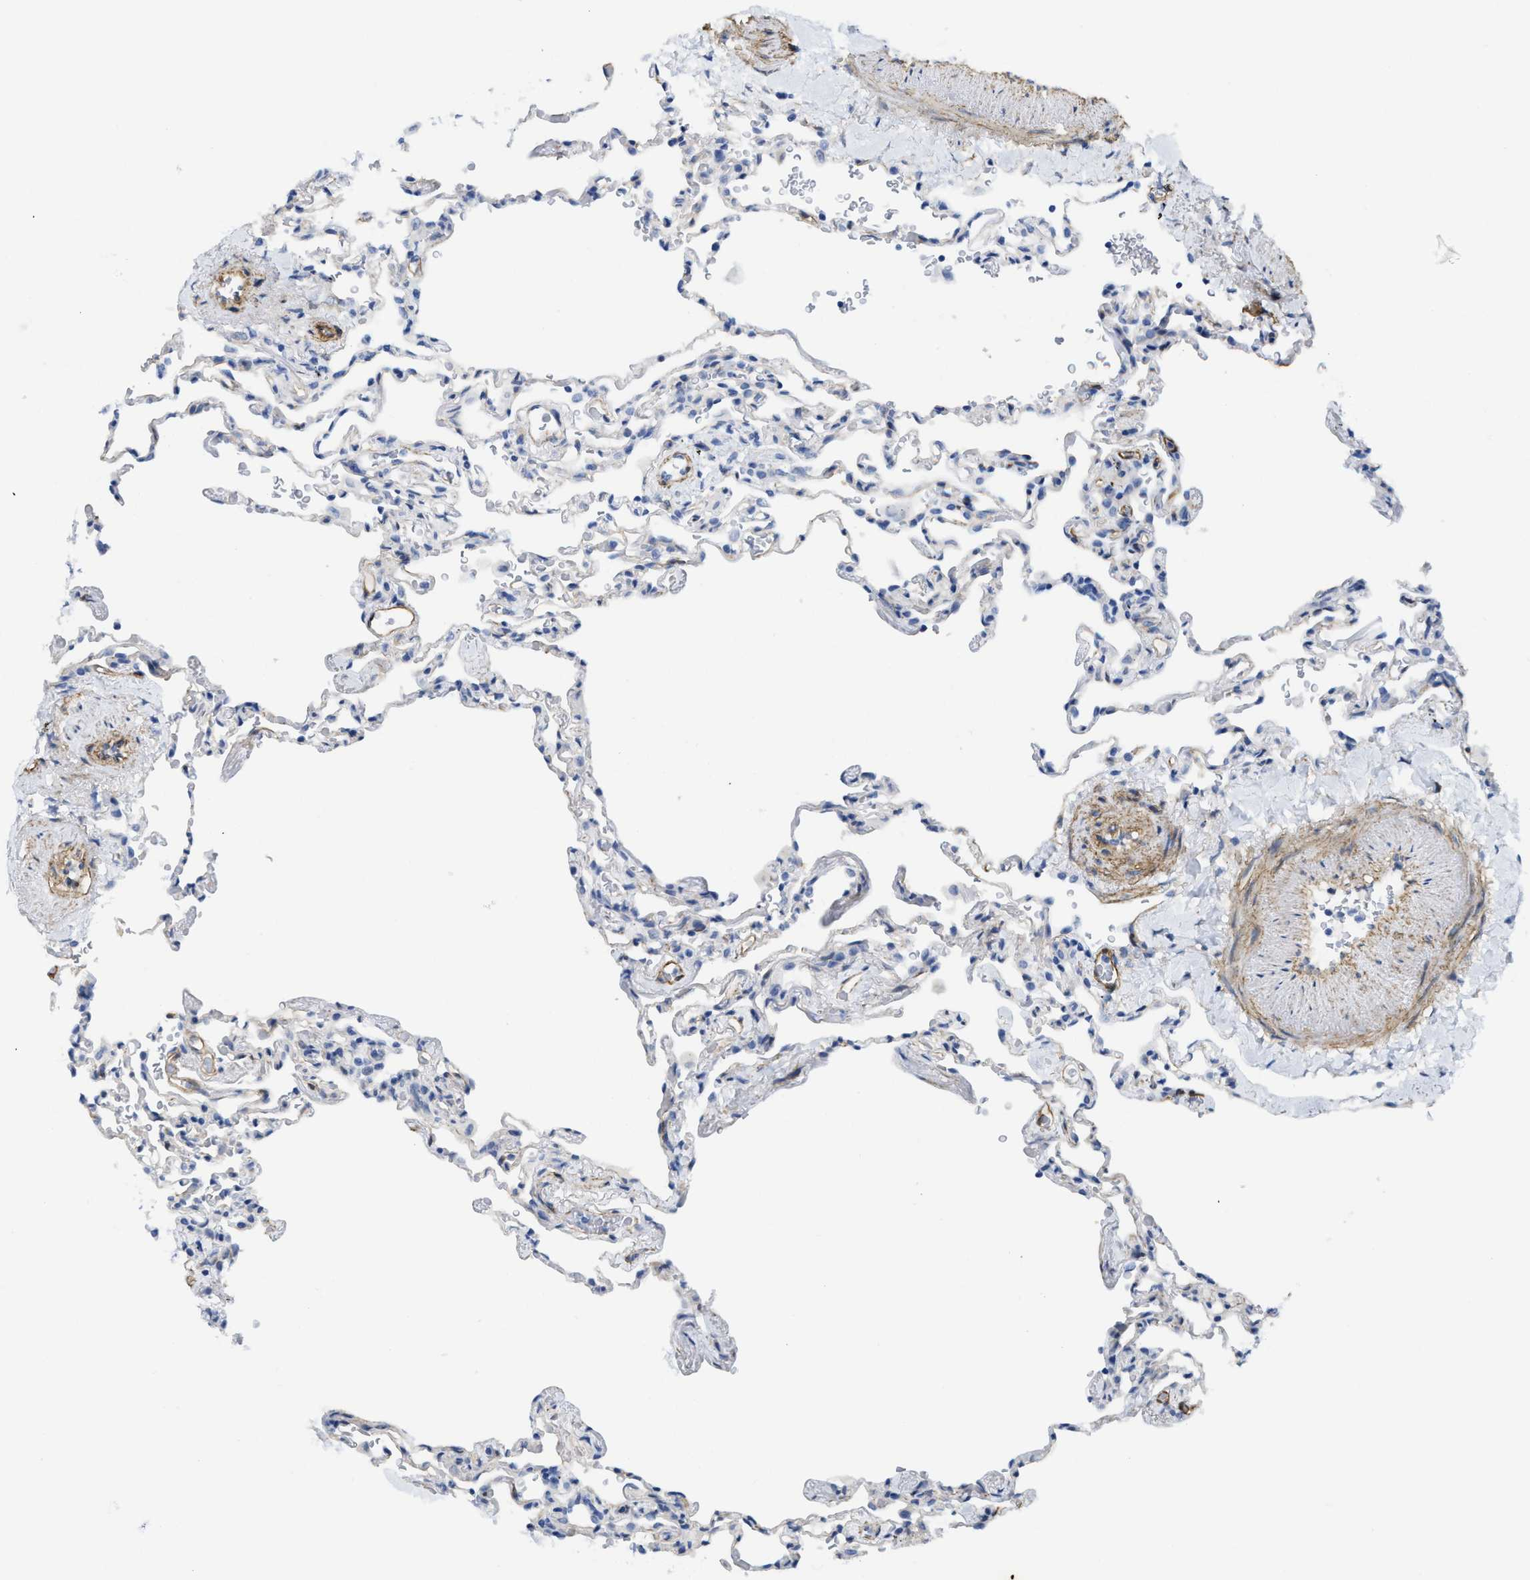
{"staining": {"intensity": "negative", "quantity": "none", "location": "none"}, "tissue": "lung", "cell_type": "Alveolar cells", "image_type": "normal", "snomed": [{"axis": "morphology", "description": "Normal tissue, NOS"}, {"axis": "topography", "description": "Lung"}], "caption": "Immunohistochemical staining of normal lung displays no significant expression in alveolar cells.", "gene": "TUB", "patient": {"sex": "male", "age": 59}}